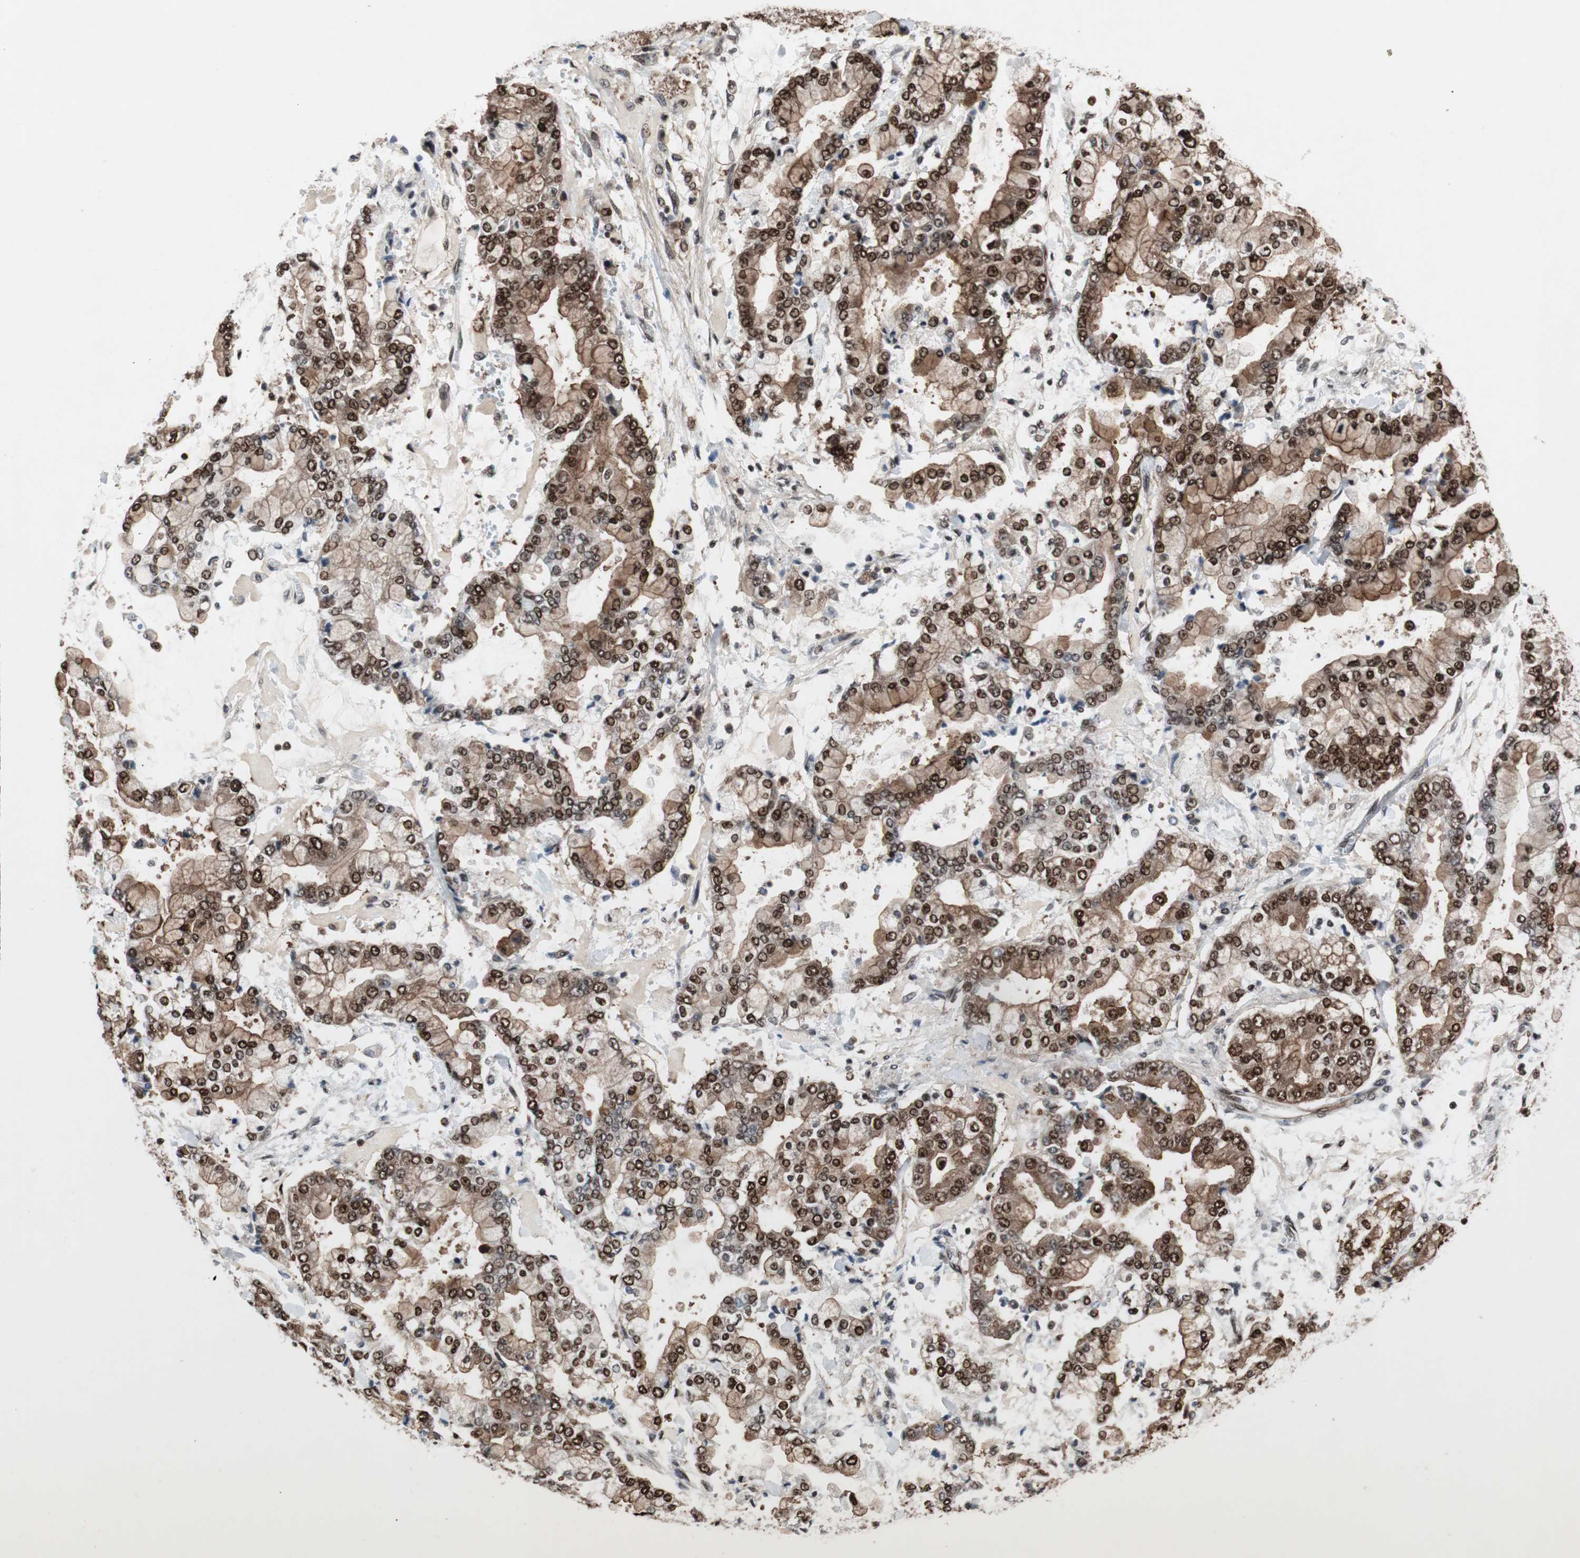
{"staining": {"intensity": "strong", "quantity": ">75%", "location": "cytoplasmic/membranous,nuclear"}, "tissue": "stomach cancer", "cell_type": "Tumor cells", "image_type": "cancer", "snomed": [{"axis": "morphology", "description": "Adenocarcinoma, NOS"}, {"axis": "topography", "description": "Stomach"}], "caption": "A photomicrograph of stomach adenocarcinoma stained for a protein displays strong cytoplasmic/membranous and nuclear brown staining in tumor cells. (Brightfield microscopy of DAB IHC at high magnification).", "gene": "ACLY", "patient": {"sex": "male", "age": 76}}